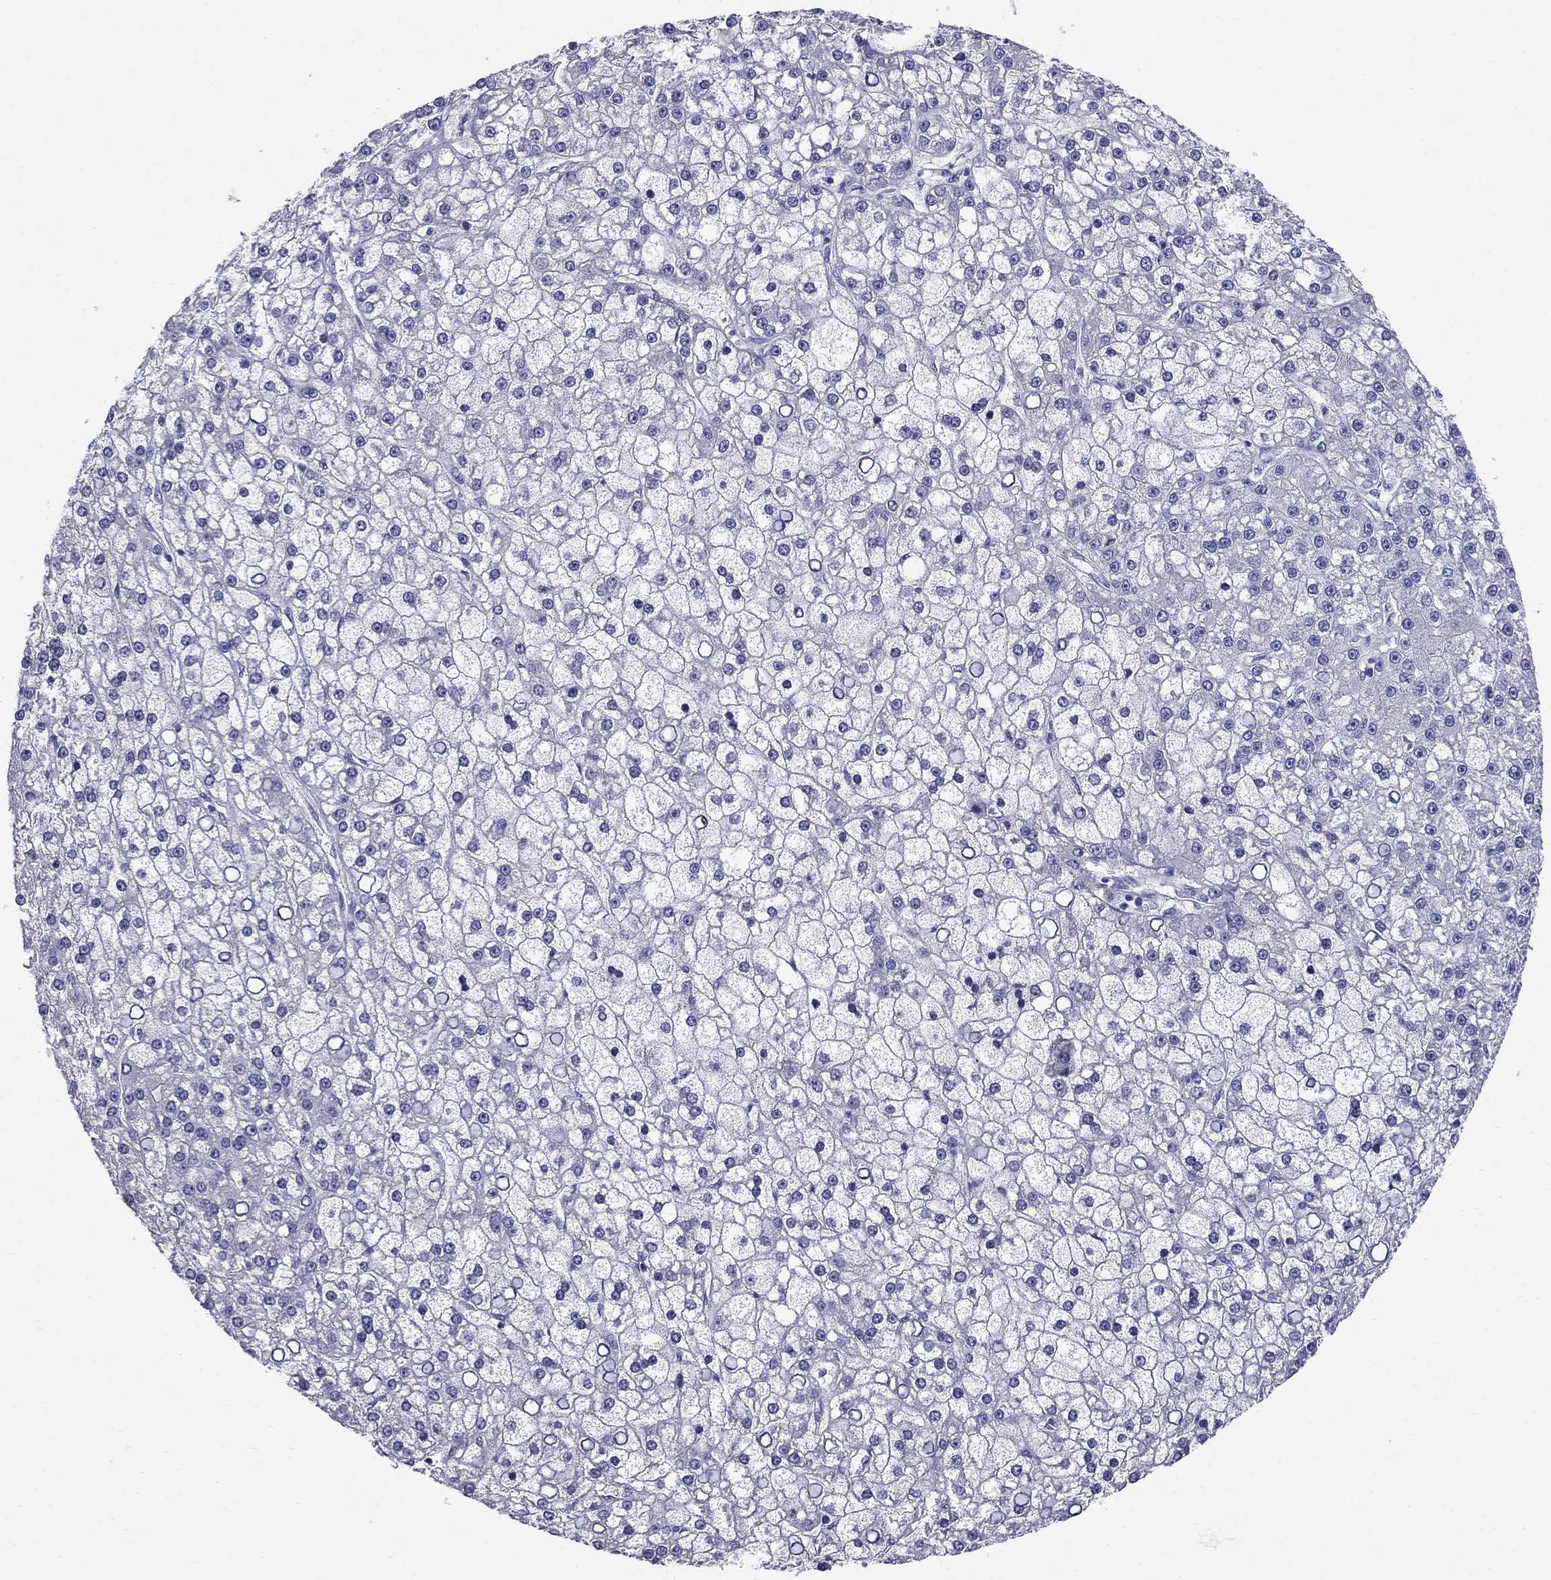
{"staining": {"intensity": "negative", "quantity": "none", "location": "none"}, "tissue": "liver cancer", "cell_type": "Tumor cells", "image_type": "cancer", "snomed": [{"axis": "morphology", "description": "Carcinoma, Hepatocellular, NOS"}, {"axis": "topography", "description": "Liver"}], "caption": "Immunohistochemistry of liver hepatocellular carcinoma exhibits no staining in tumor cells.", "gene": "TP53TG5", "patient": {"sex": "male", "age": 67}}